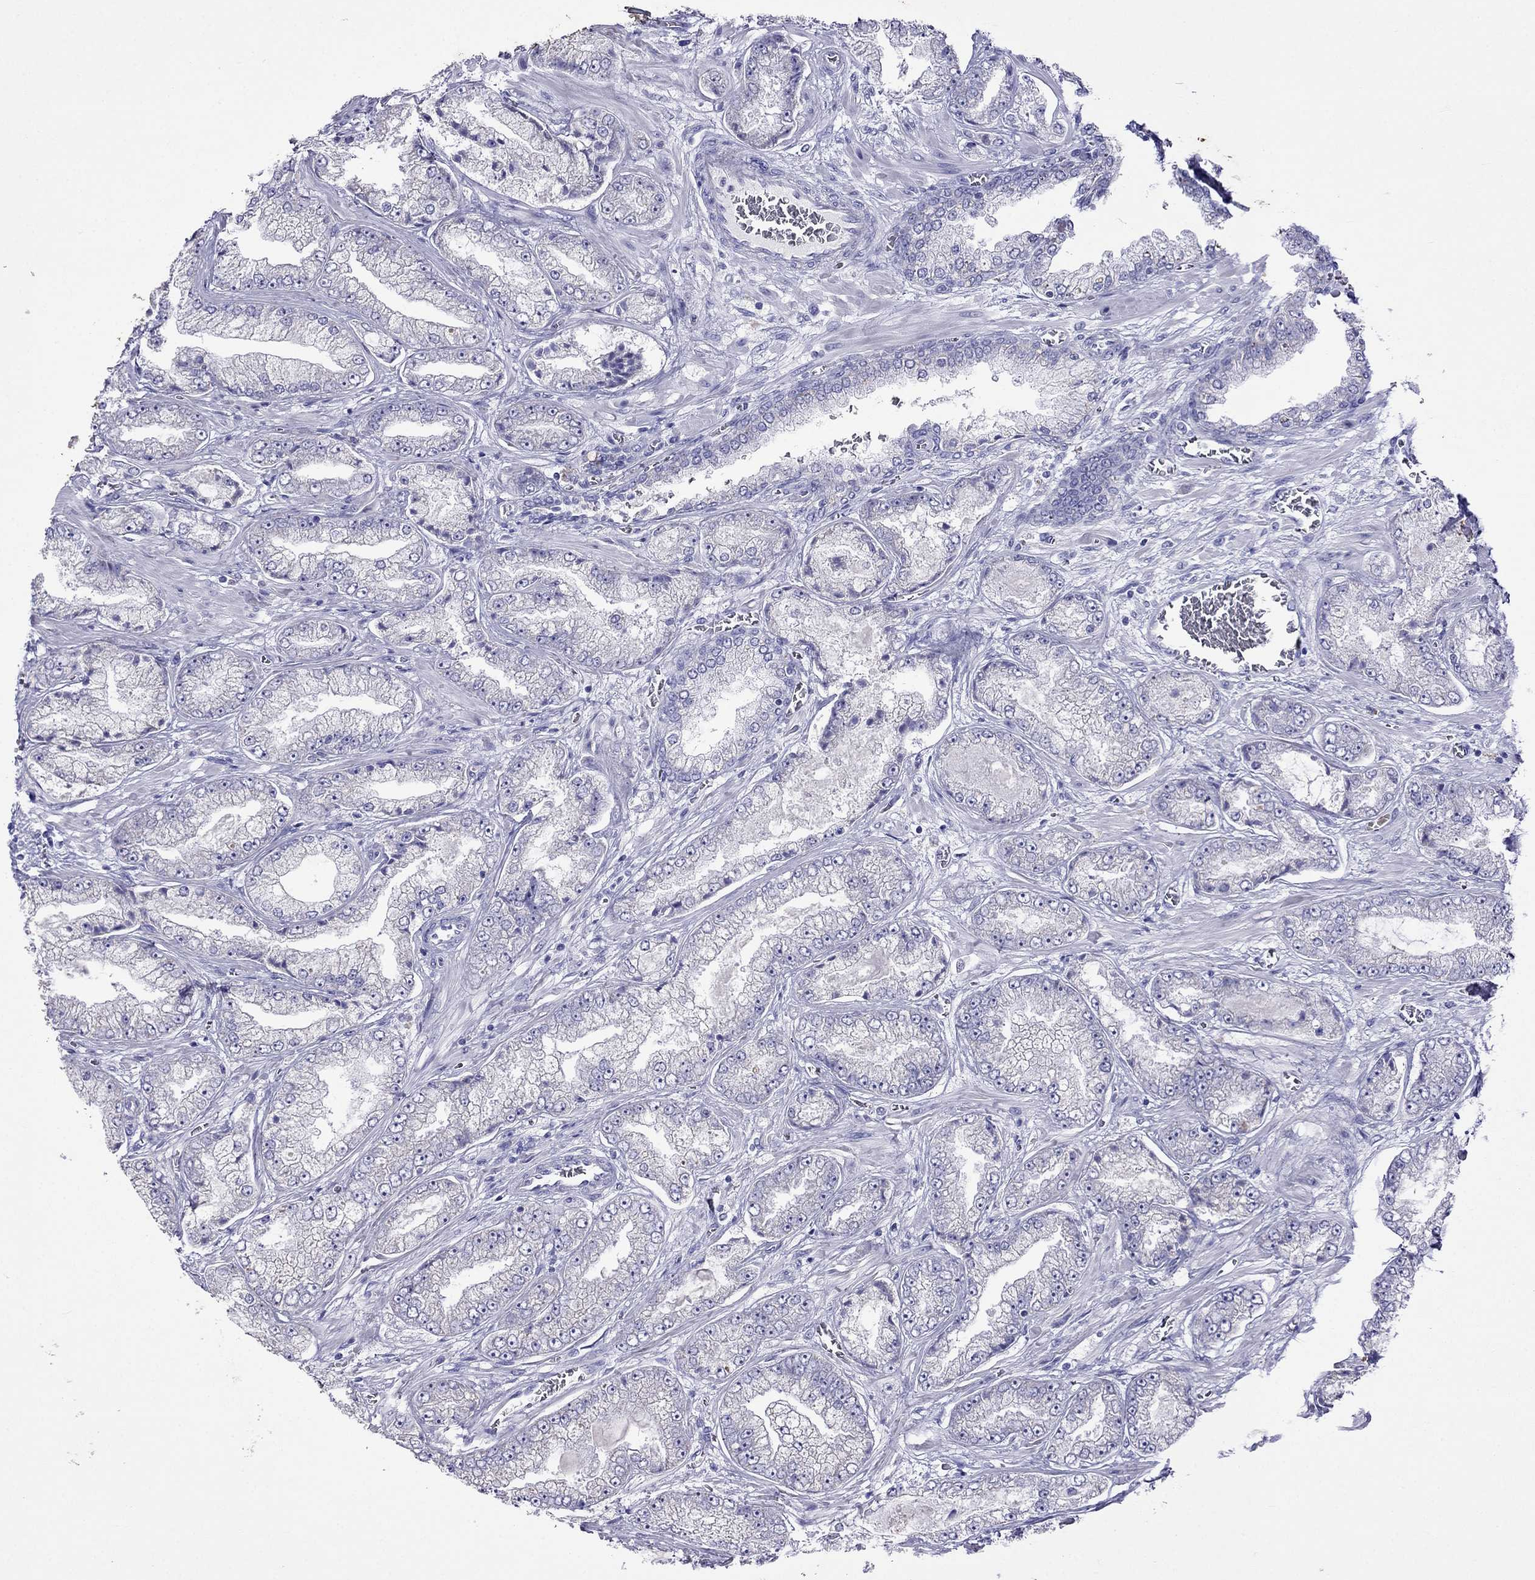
{"staining": {"intensity": "negative", "quantity": "none", "location": "none"}, "tissue": "prostate cancer", "cell_type": "Tumor cells", "image_type": "cancer", "snomed": [{"axis": "morphology", "description": "Adenocarcinoma, Low grade"}, {"axis": "topography", "description": "Prostate"}], "caption": "DAB (3,3'-diaminobenzidine) immunohistochemical staining of human prostate low-grade adenocarcinoma exhibits no significant expression in tumor cells.", "gene": "TDRD1", "patient": {"sex": "male", "age": 57}}